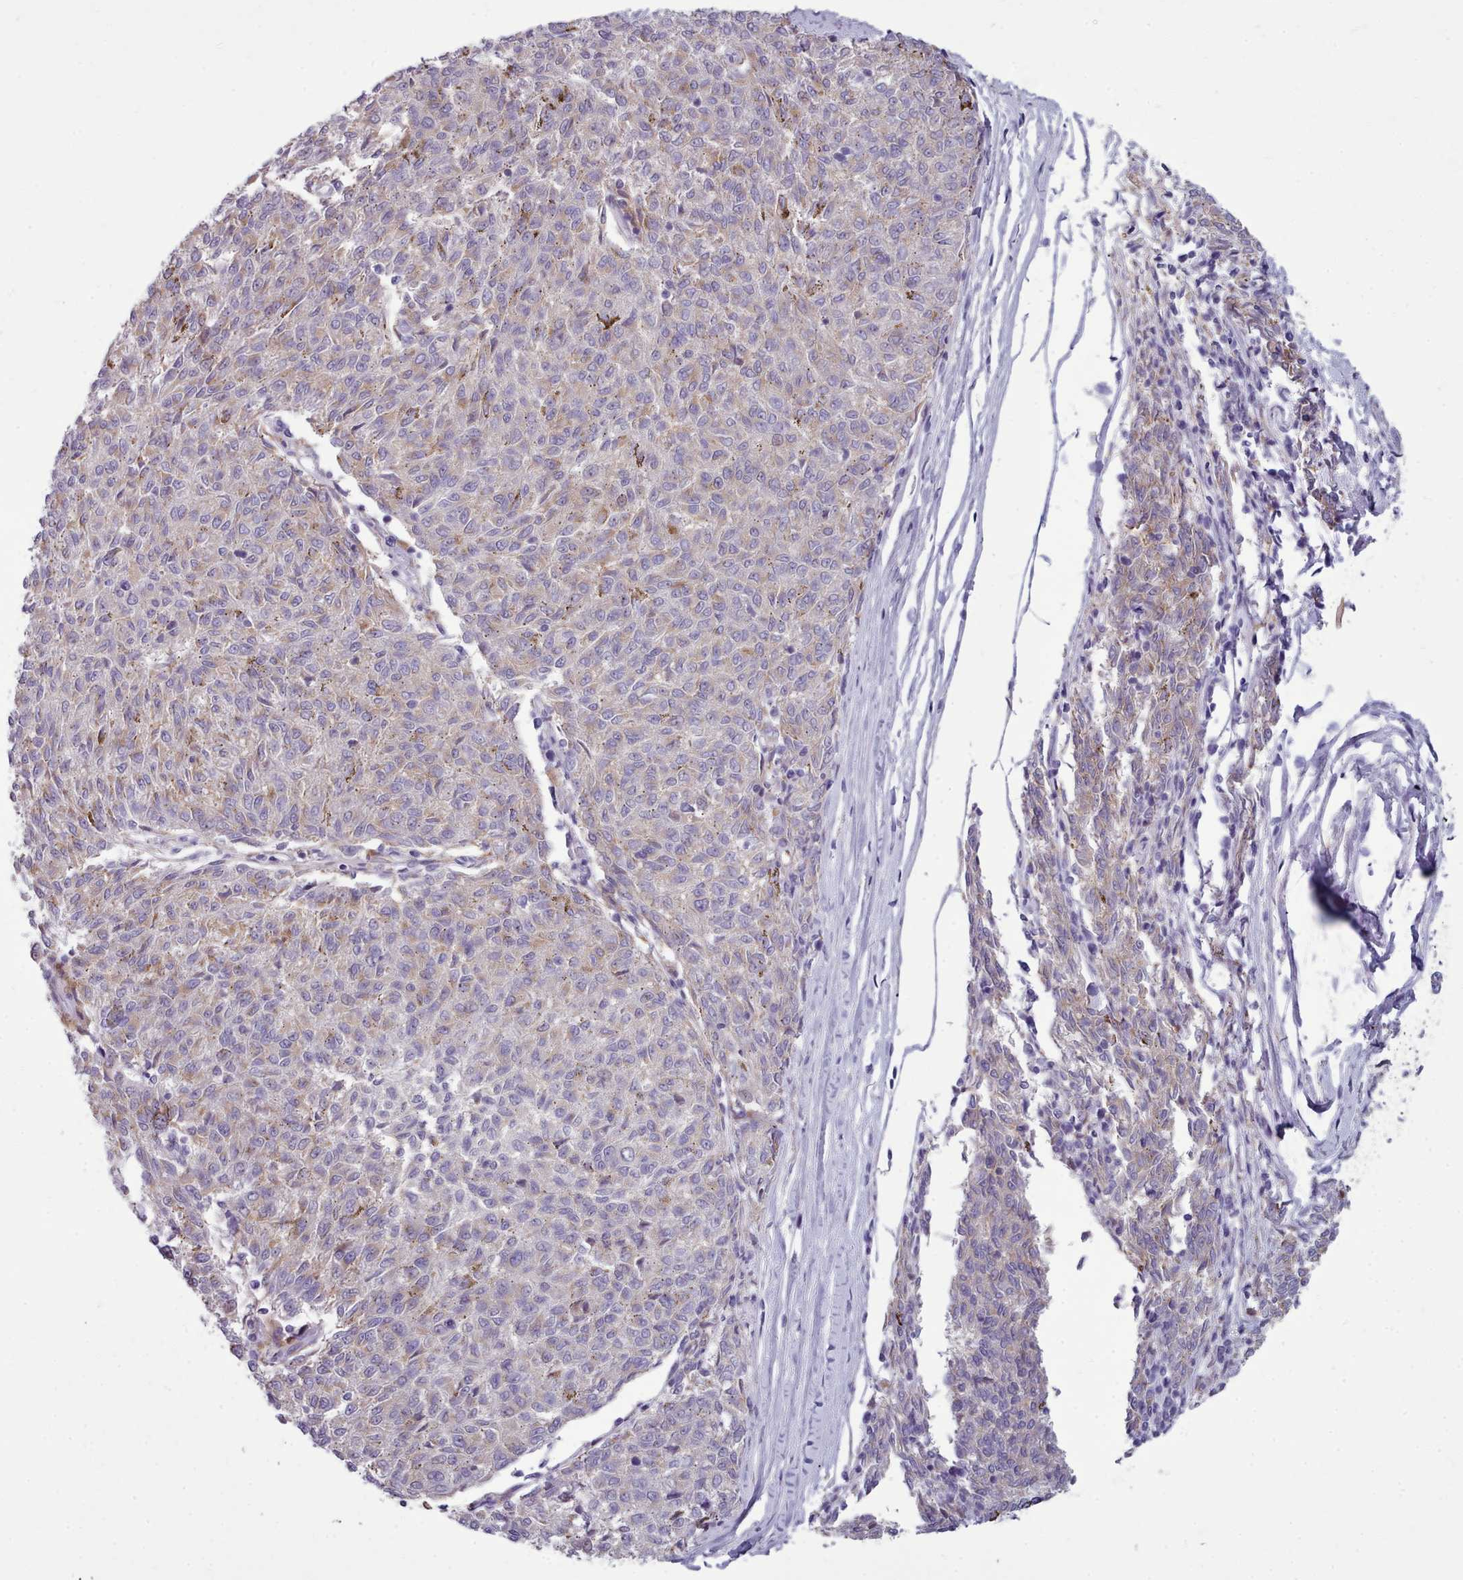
{"staining": {"intensity": "weak", "quantity": "<25%", "location": "cytoplasmic/membranous"}, "tissue": "melanoma", "cell_type": "Tumor cells", "image_type": "cancer", "snomed": [{"axis": "morphology", "description": "Malignant melanoma, NOS"}, {"axis": "topography", "description": "Skin"}], "caption": "This image is of melanoma stained with immunohistochemistry (IHC) to label a protein in brown with the nuclei are counter-stained blue. There is no positivity in tumor cells.", "gene": "MYRFL", "patient": {"sex": "female", "age": 72}}